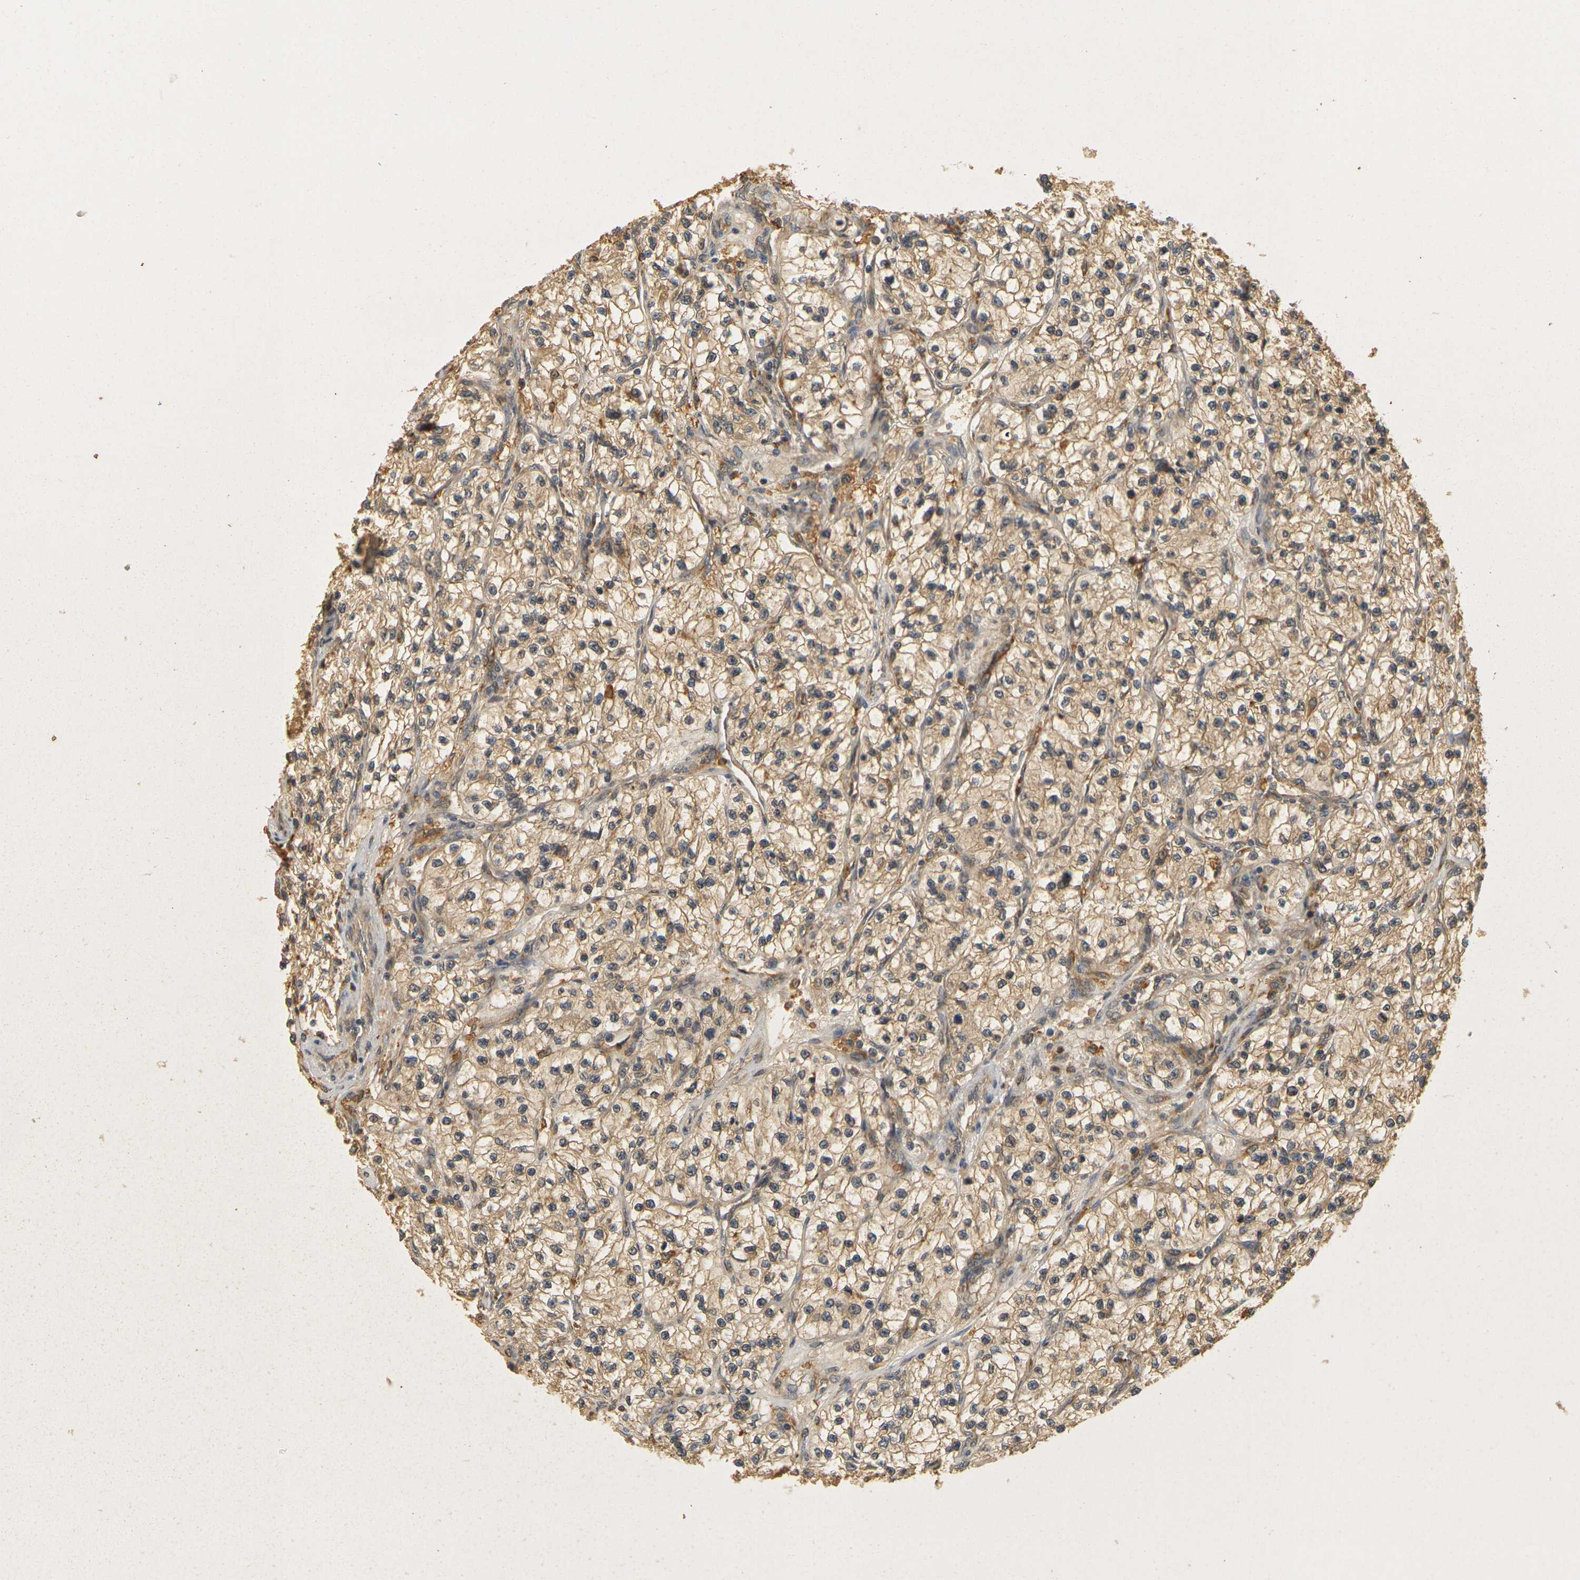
{"staining": {"intensity": "moderate", "quantity": ">75%", "location": "cytoplasmic/membranous"}, "tissue": "renal cancer", "cell_type": "Tumor cells", "image_type": "cancer", "snomed": [{"axis": "morphology", "description": "Adenocarcinoma, NOS"}, {"axis": "topography", "description": "Kidney"}], "caption": "Tumor cells reveal medium levels of moderate cytoplasmic/membranous positivity in approximately >75% of cells in renal cancer (adenocarcinoma). (Brightfield microscopy of DAB IHC at high magnification).", "gene": "MEGF9", "patient": {"sex": "female", "age": 57}}